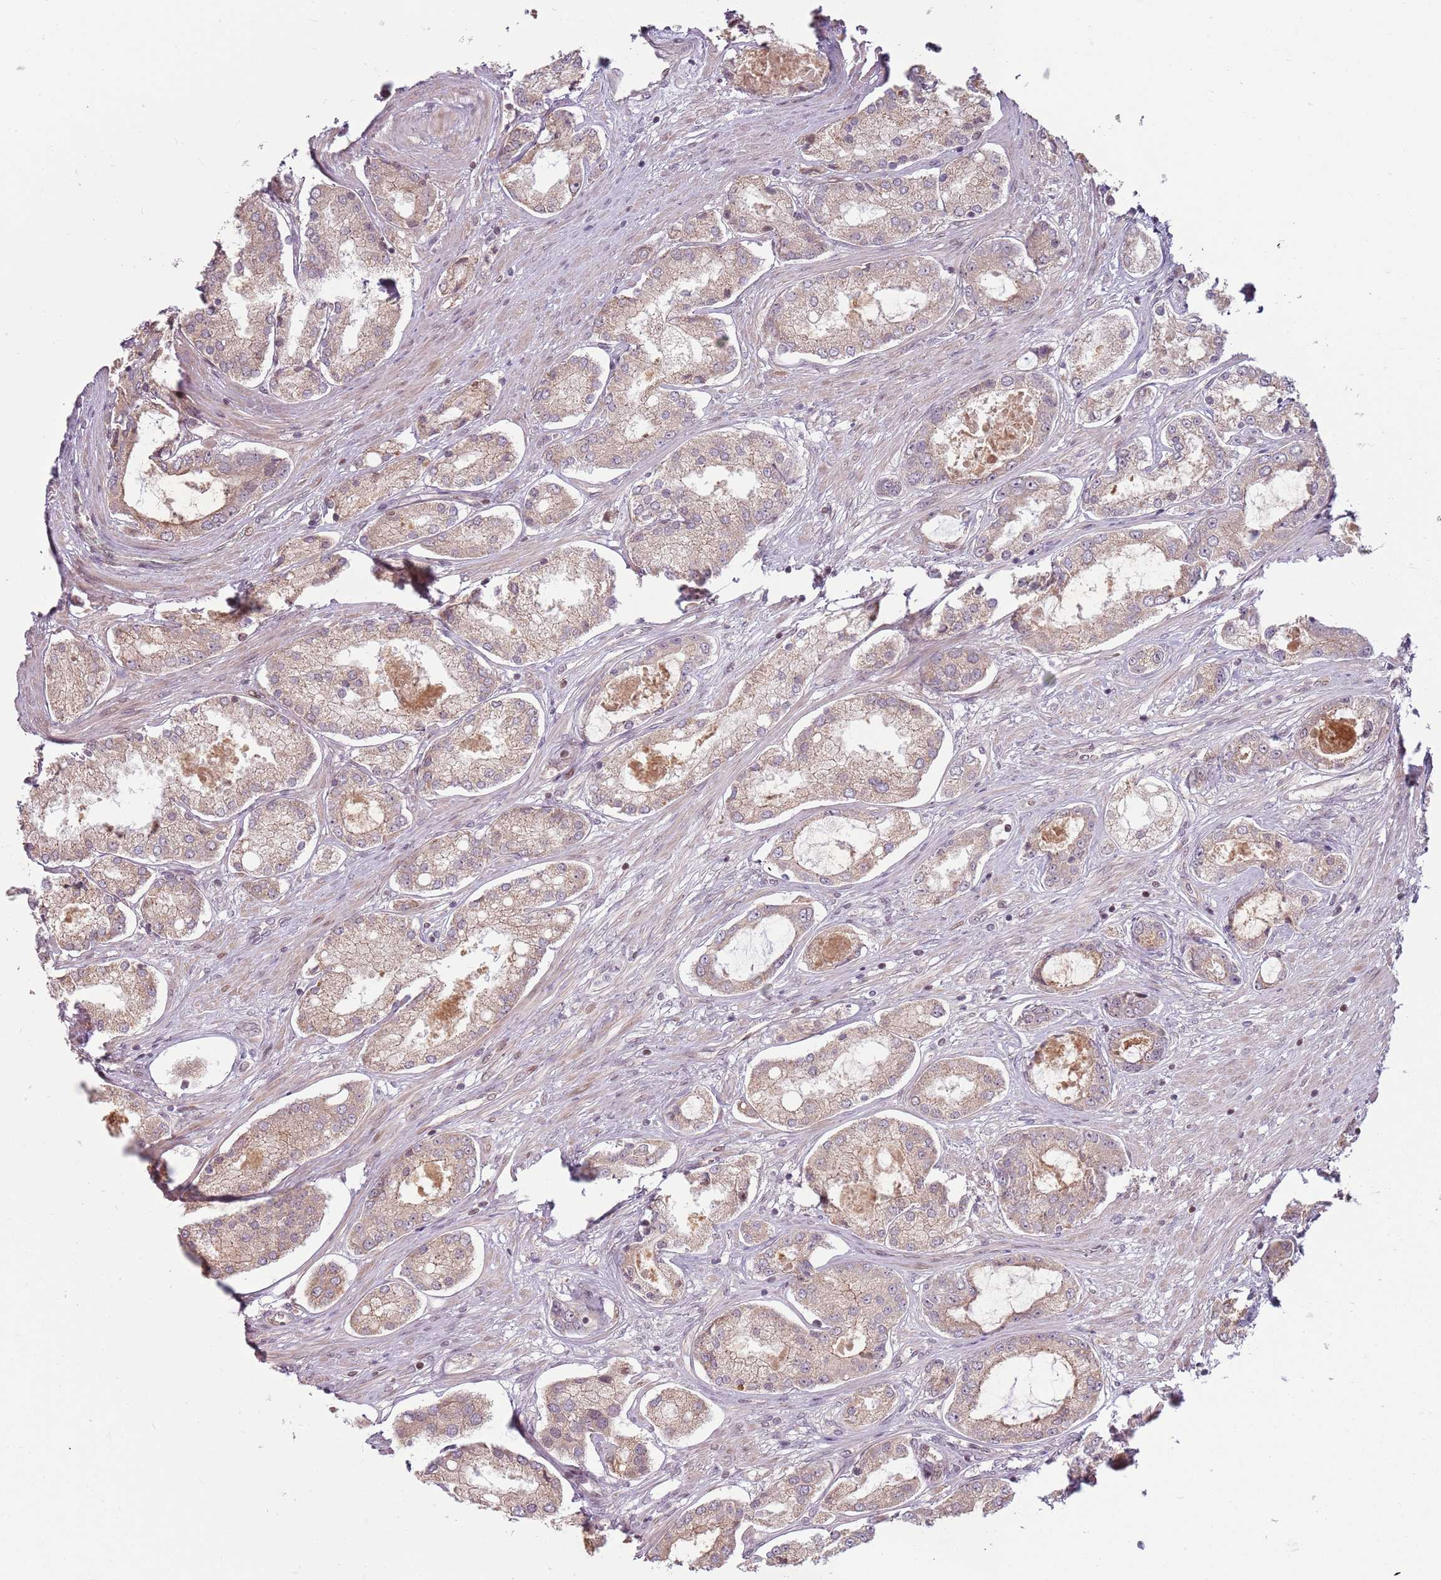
{"staining": {"intensity": "weak", "quantity": ">75%", "location": "cytoplasmic/membranous"}, "tissue": "prostate cancer", "cell_type": "Tumor cells", "image_type": "cancer", "snomed": [{"axis": "morphology", "description": "Adenocarcinoma, Low grade"}, {"axis": "topography", "description": "Prostate"}], "caption": "Tumor cells show low levels of weak cytoplasmic/membranous positivity in approximately >75% of cells in prostate low-grade adenocarcinoma.", "gene": "ADGRG1", "patient": {"sex": "male", "age": 68}}